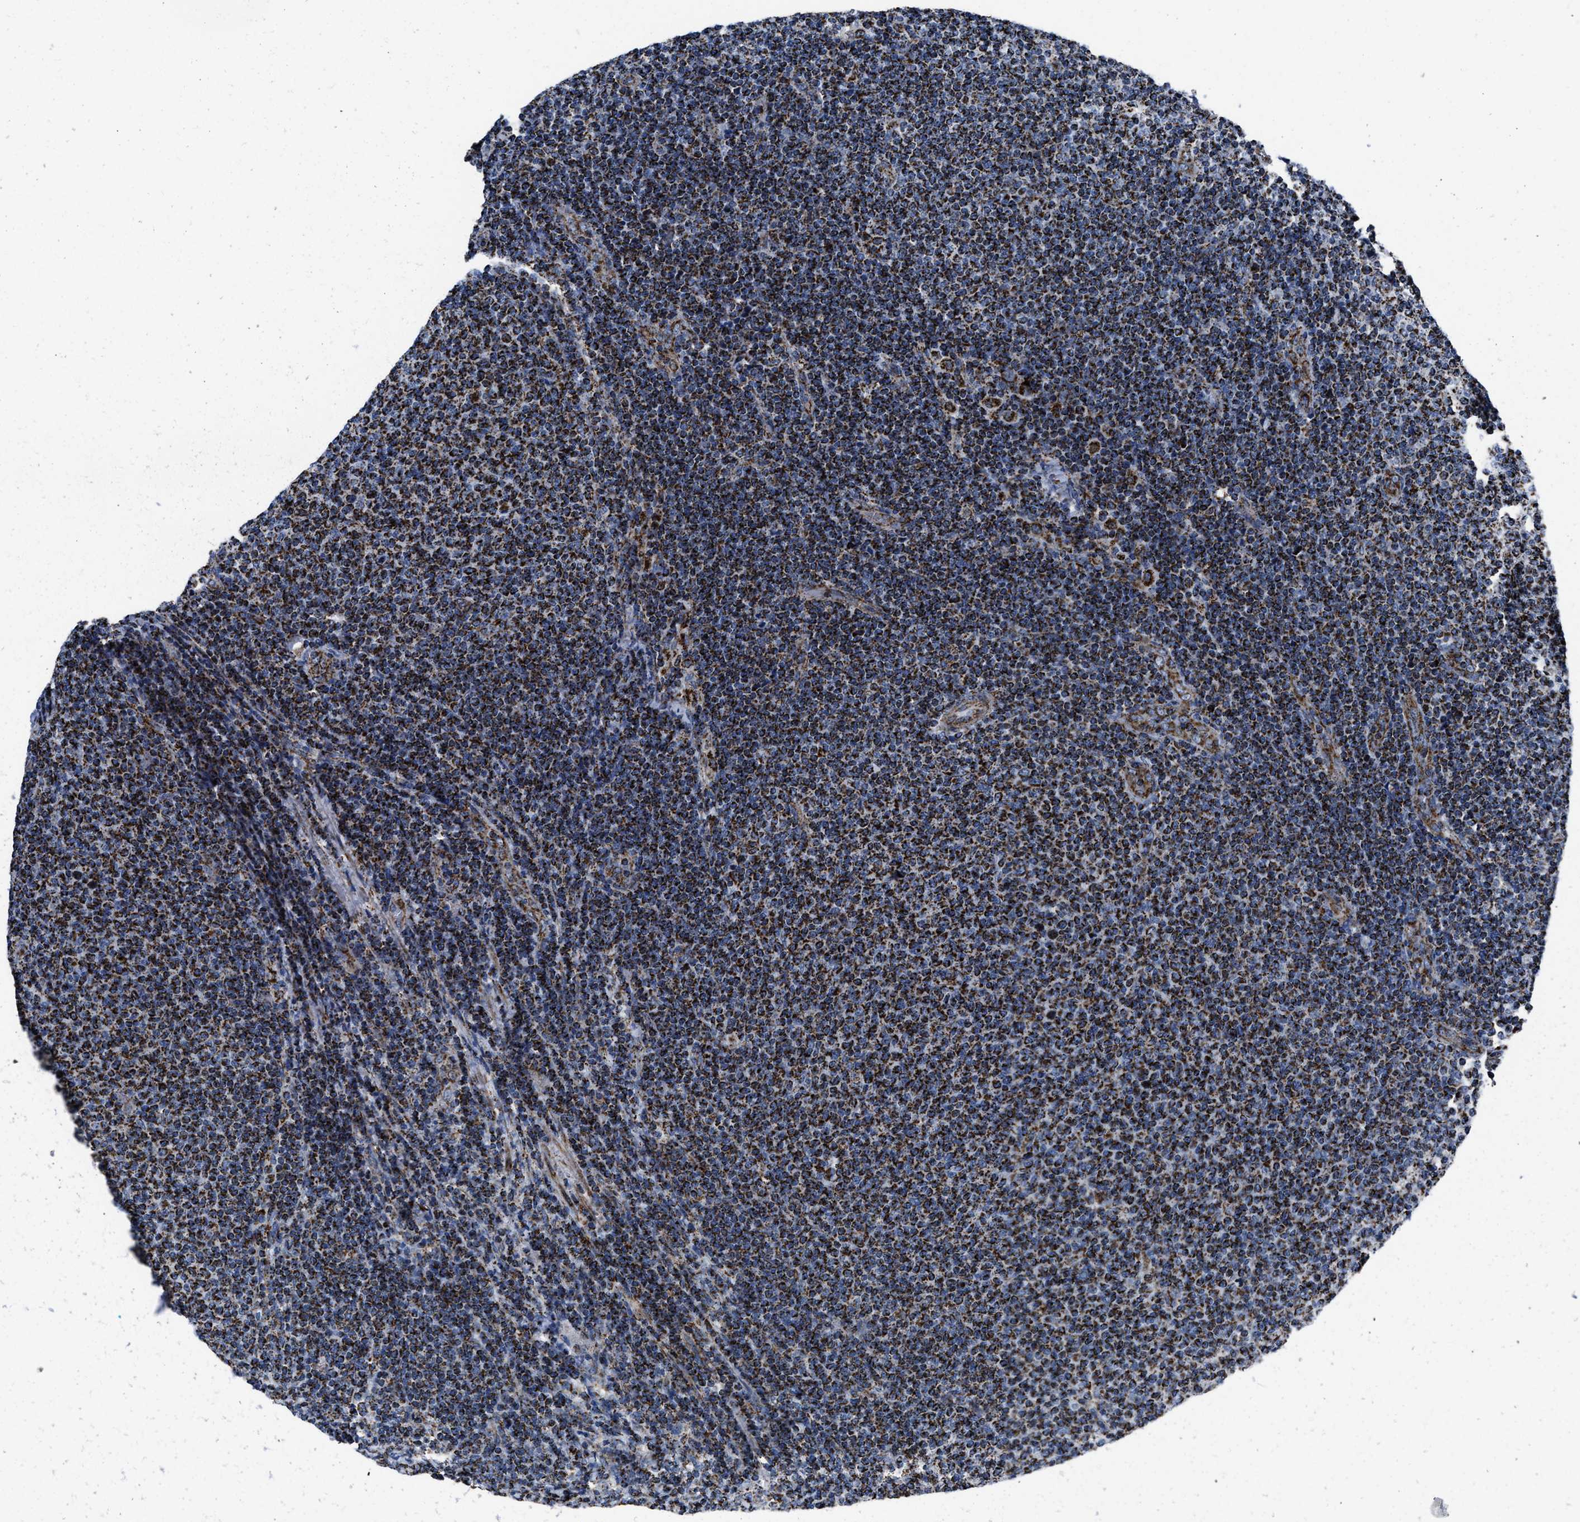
{"staining": {"intensity": "strong", "quantity": ">75%", "location": "cytoplasmic/membranous"}, "tissue": "lymphoma", "cell_type": "Tumor cells", "image_type": "cancer", "snomed": [{"axis": "morphology", "description": "Malignant lymphoma, non-Hodgkin's type, Low grade"}, {"axis": "topography", "description": "Lymph node"}], "caption": "This is a photomicrograph of IHC staining of malignant lymphoma, non-Hodgkin's type (low-grade), which shows strong expression in the cytoplasmic/membranous of tumor cells.", "gene": "NSD3", "patient": {"sex": "male", "age": 66}}